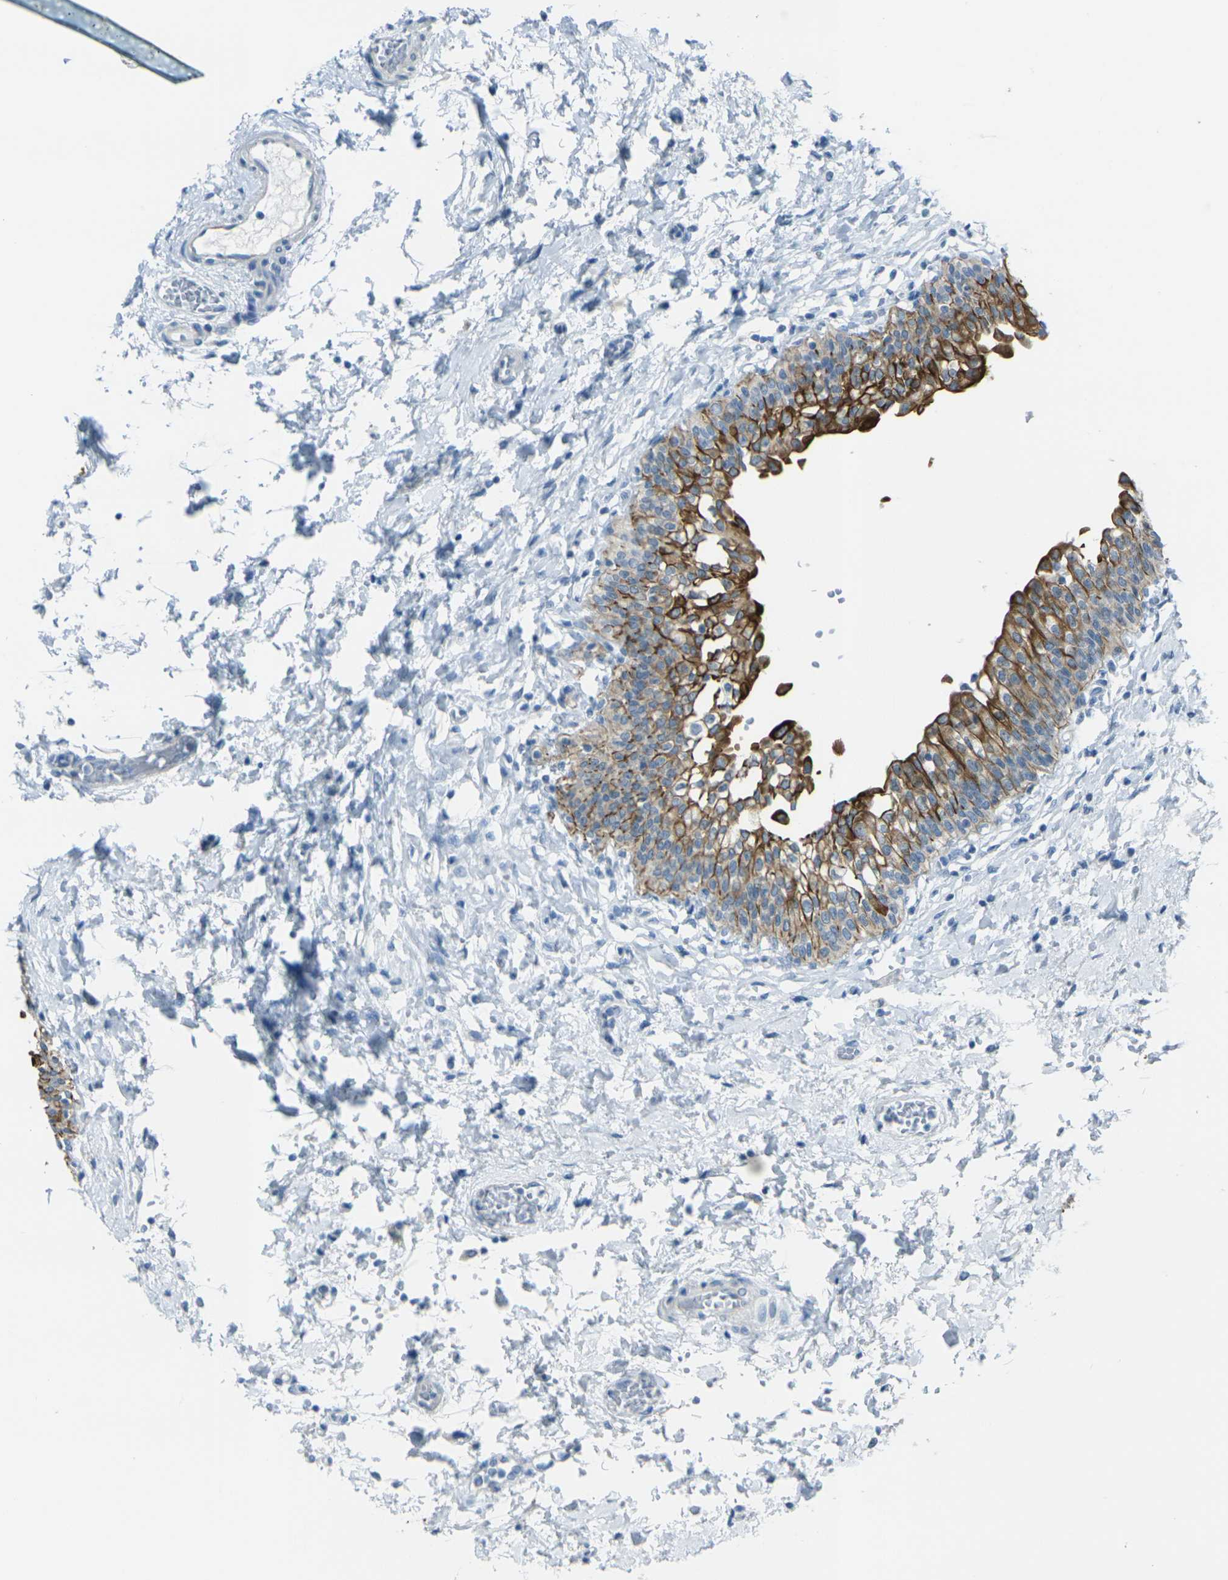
{"staining": {"intensity": "strong", "quantity": "25%-75%", "location": "cytoplasmic/membranous"}, "tissue": "urinary bladder", "cell_type": "Urothelial cells", "image_type": "normal", "snomed": [{"axis": "morphology", "description": "Normal tissue, NOS"}, {"axis": "topography", "description": "Urinary bladder"}], "caption": "The immunohistochemical stain highlights strong cytoplasmic/membranous positivity in urothelial cells of unremarkable urinary bladder. Nuclei are stained in blue.", "gene": "ANKRD46", "patient": {"sex": "male", "age": 55}}